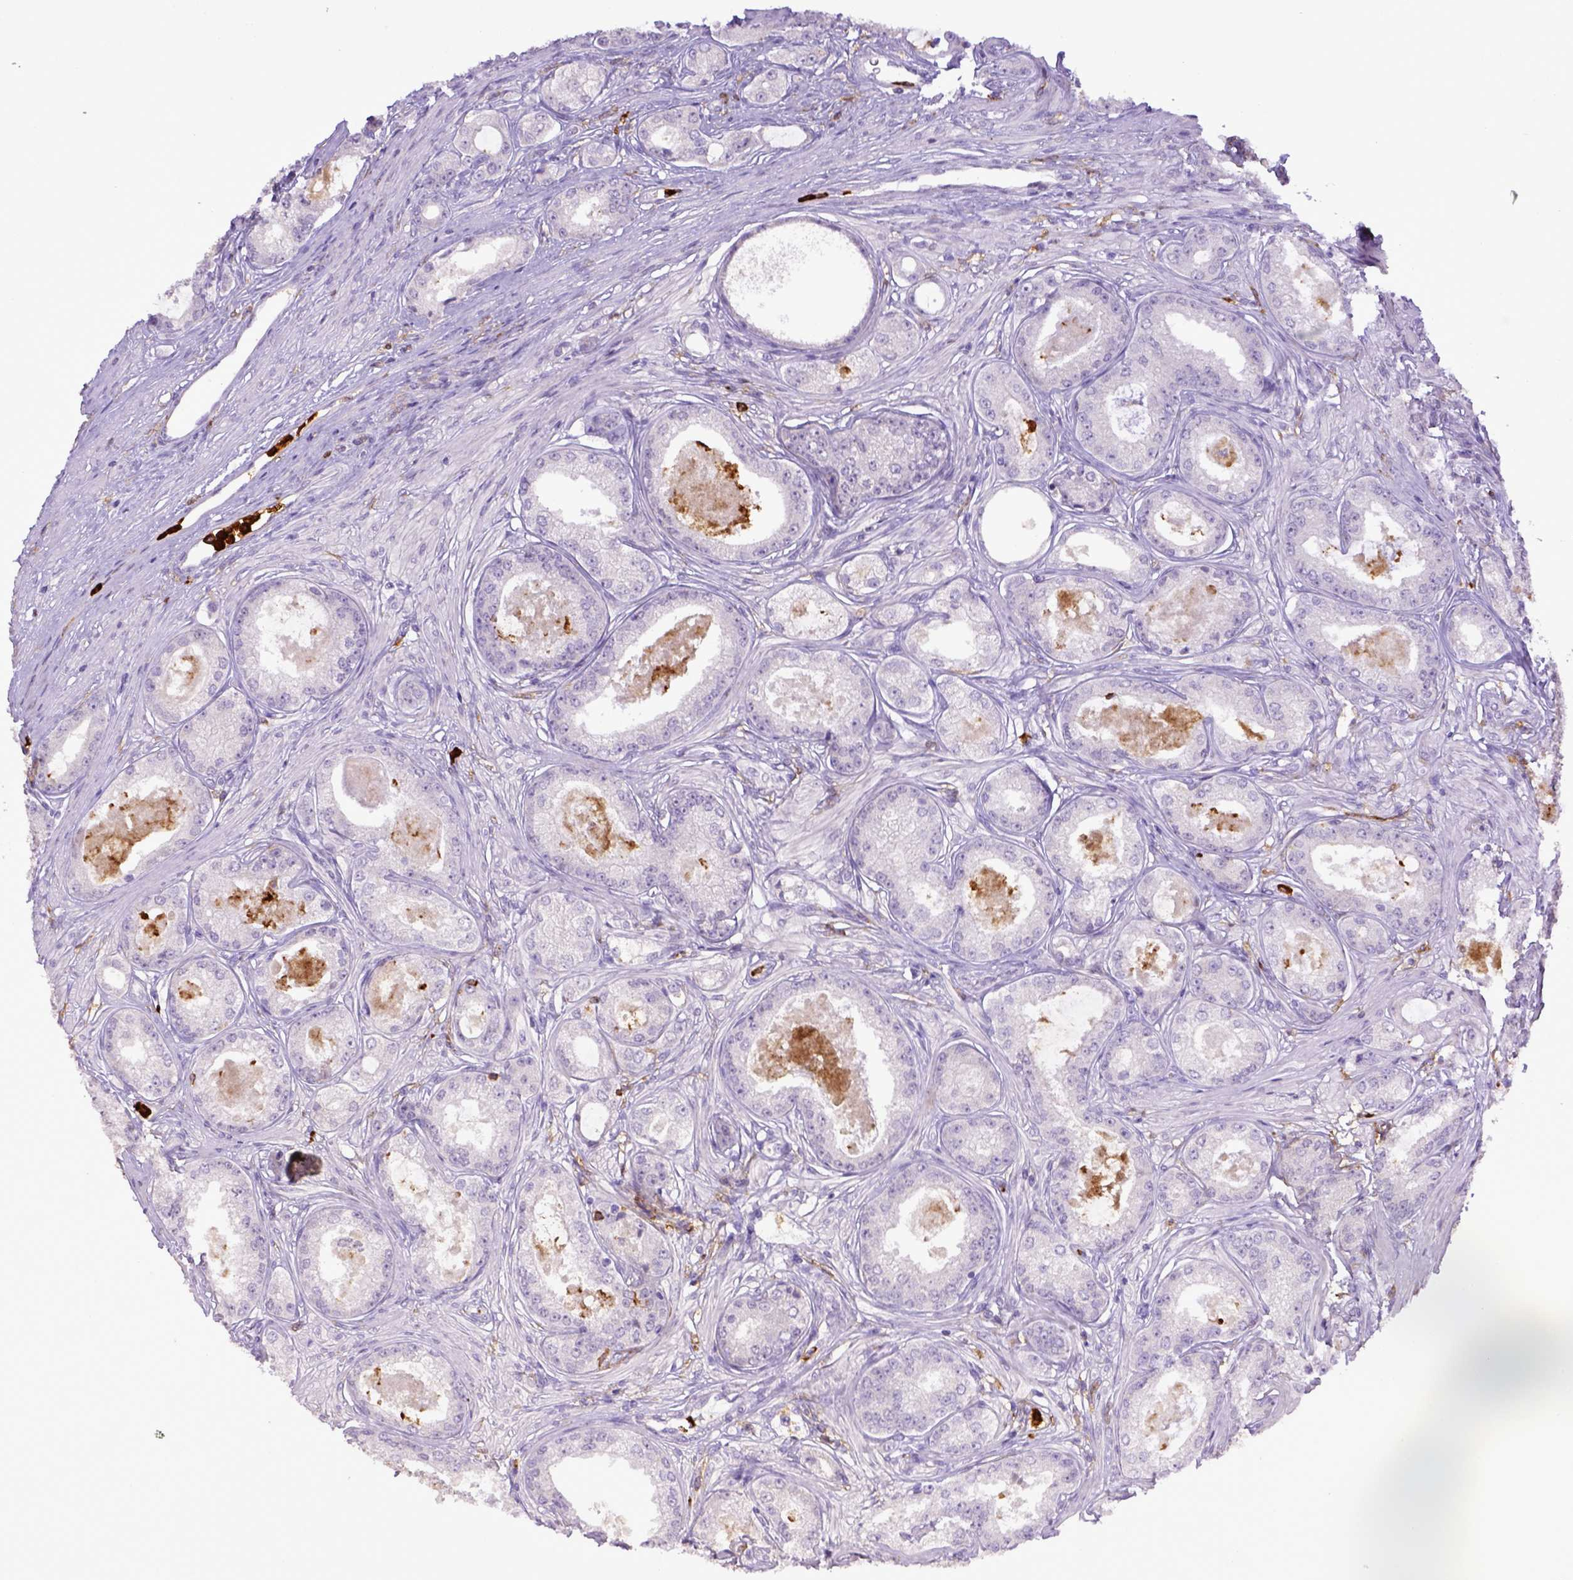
{"staining": {"intensity": "negative", "quantity": "none", "location": "none"}, "tissue": "prostate cancer", "cell_type": "Tumor cells", "image_type": "cancer", "snomed": [{"axis": "morphology", "description": "Adenocarcinoma, Low grade"}, {"axis": "topography", "description": "Prostate"}], "caption": "A high-resolution photomicrograph shows immunohistochemistry staining of prostate cancer, which shows no significant positivity in tumor cells.", "gene": "ITGAM", "patient": {"sex": "male", "age": 68}}